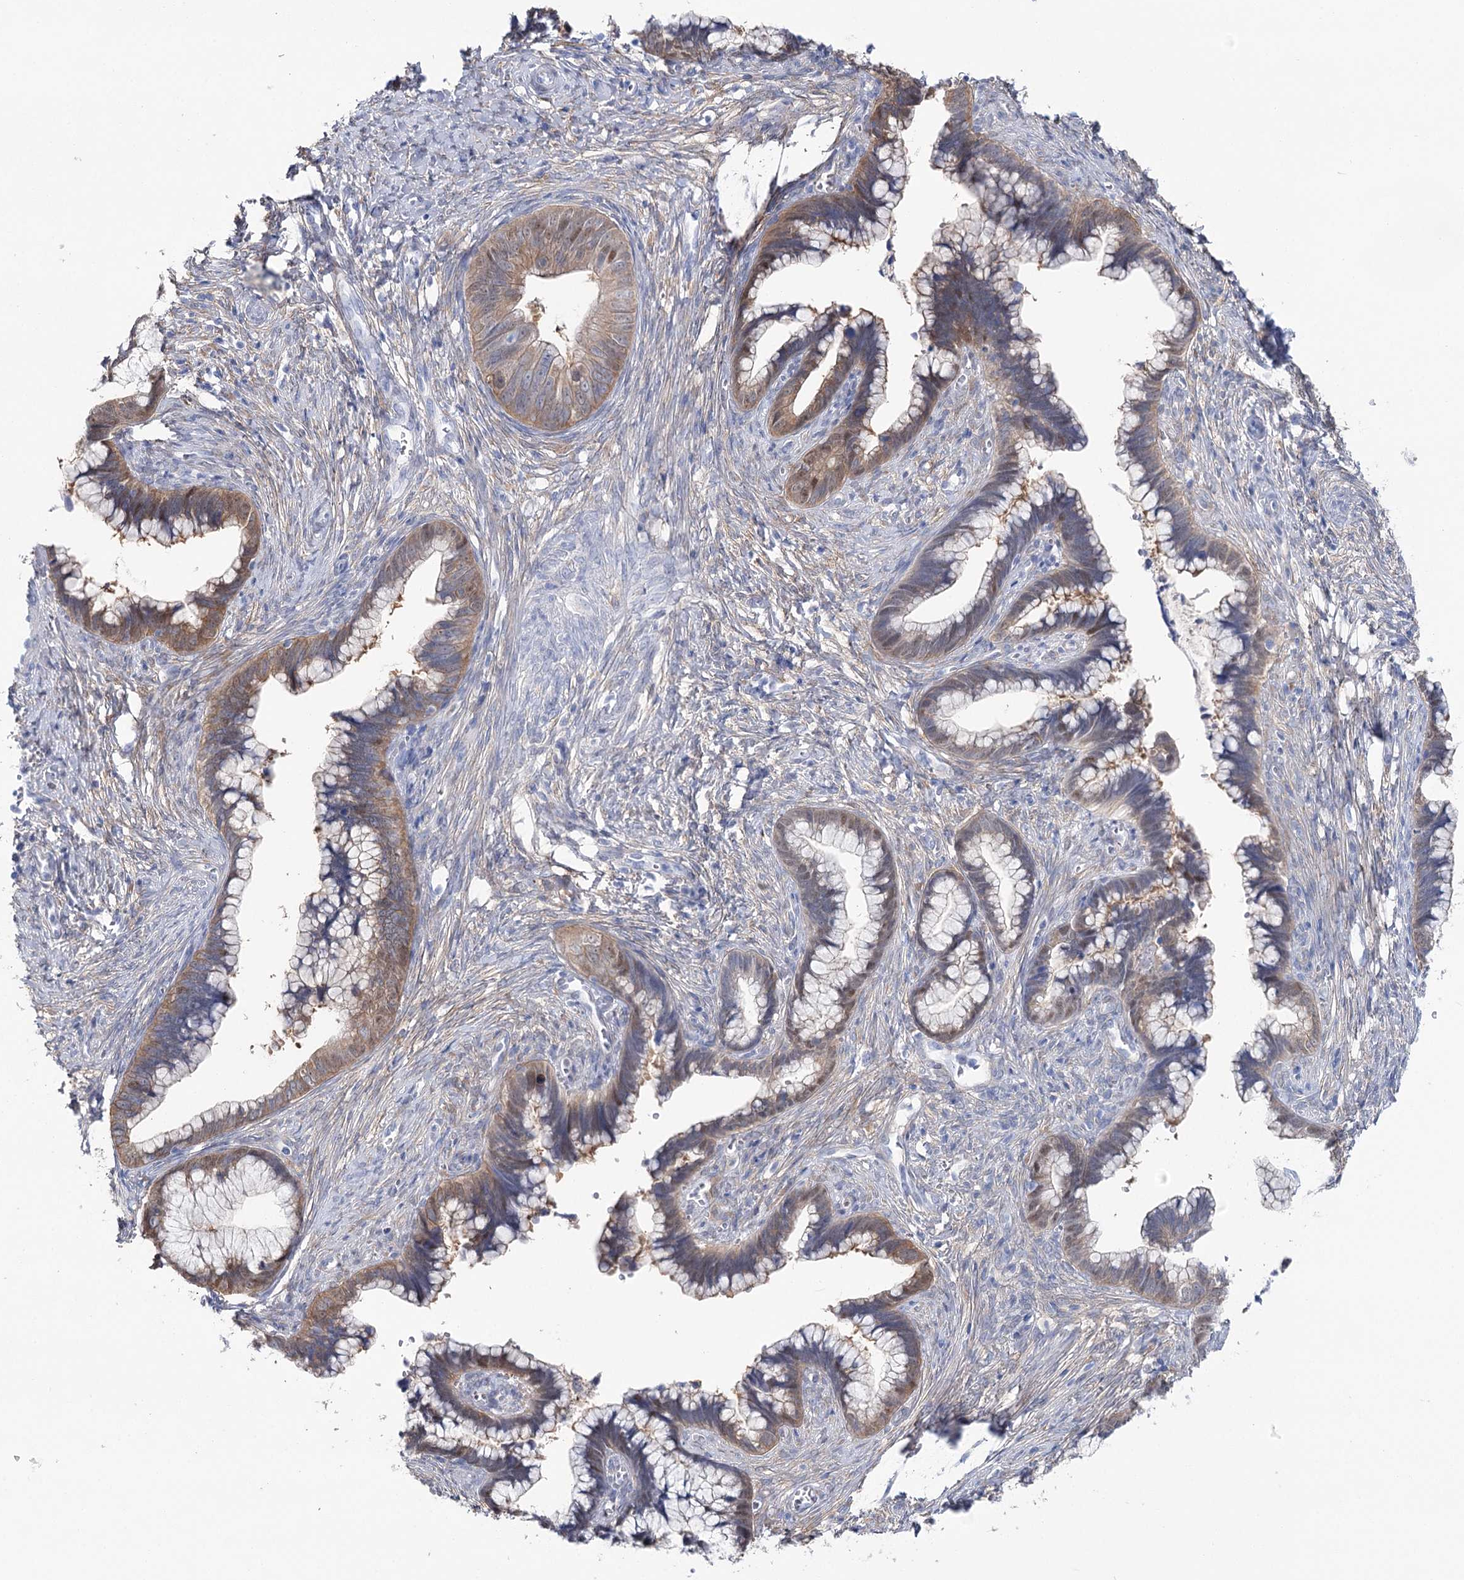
{"staining": {"intensity": "moderate", "quantity": "25%-75%", "location": "cytoplasmic/membranous"}, "tissue": "cervical cancer", "cell_type": "Tumor cells", "image_type": "cancer", "snomed": [{"axis": "morphology", "description": "Adenocarcinoma, NOS"}, {"axis": "topography", "description": "Cervix"}], "caption": "Immunohistochemistry (IHC) photomicrograph of cervical adenocarcinoma stained for a protein (brown), which displays medium levels of moderate cytoplasmic/membranous expression in about 25%-75% of tumor cells.", "gene": "UGDH", "patient": {"sex": "female", "age": 44}}